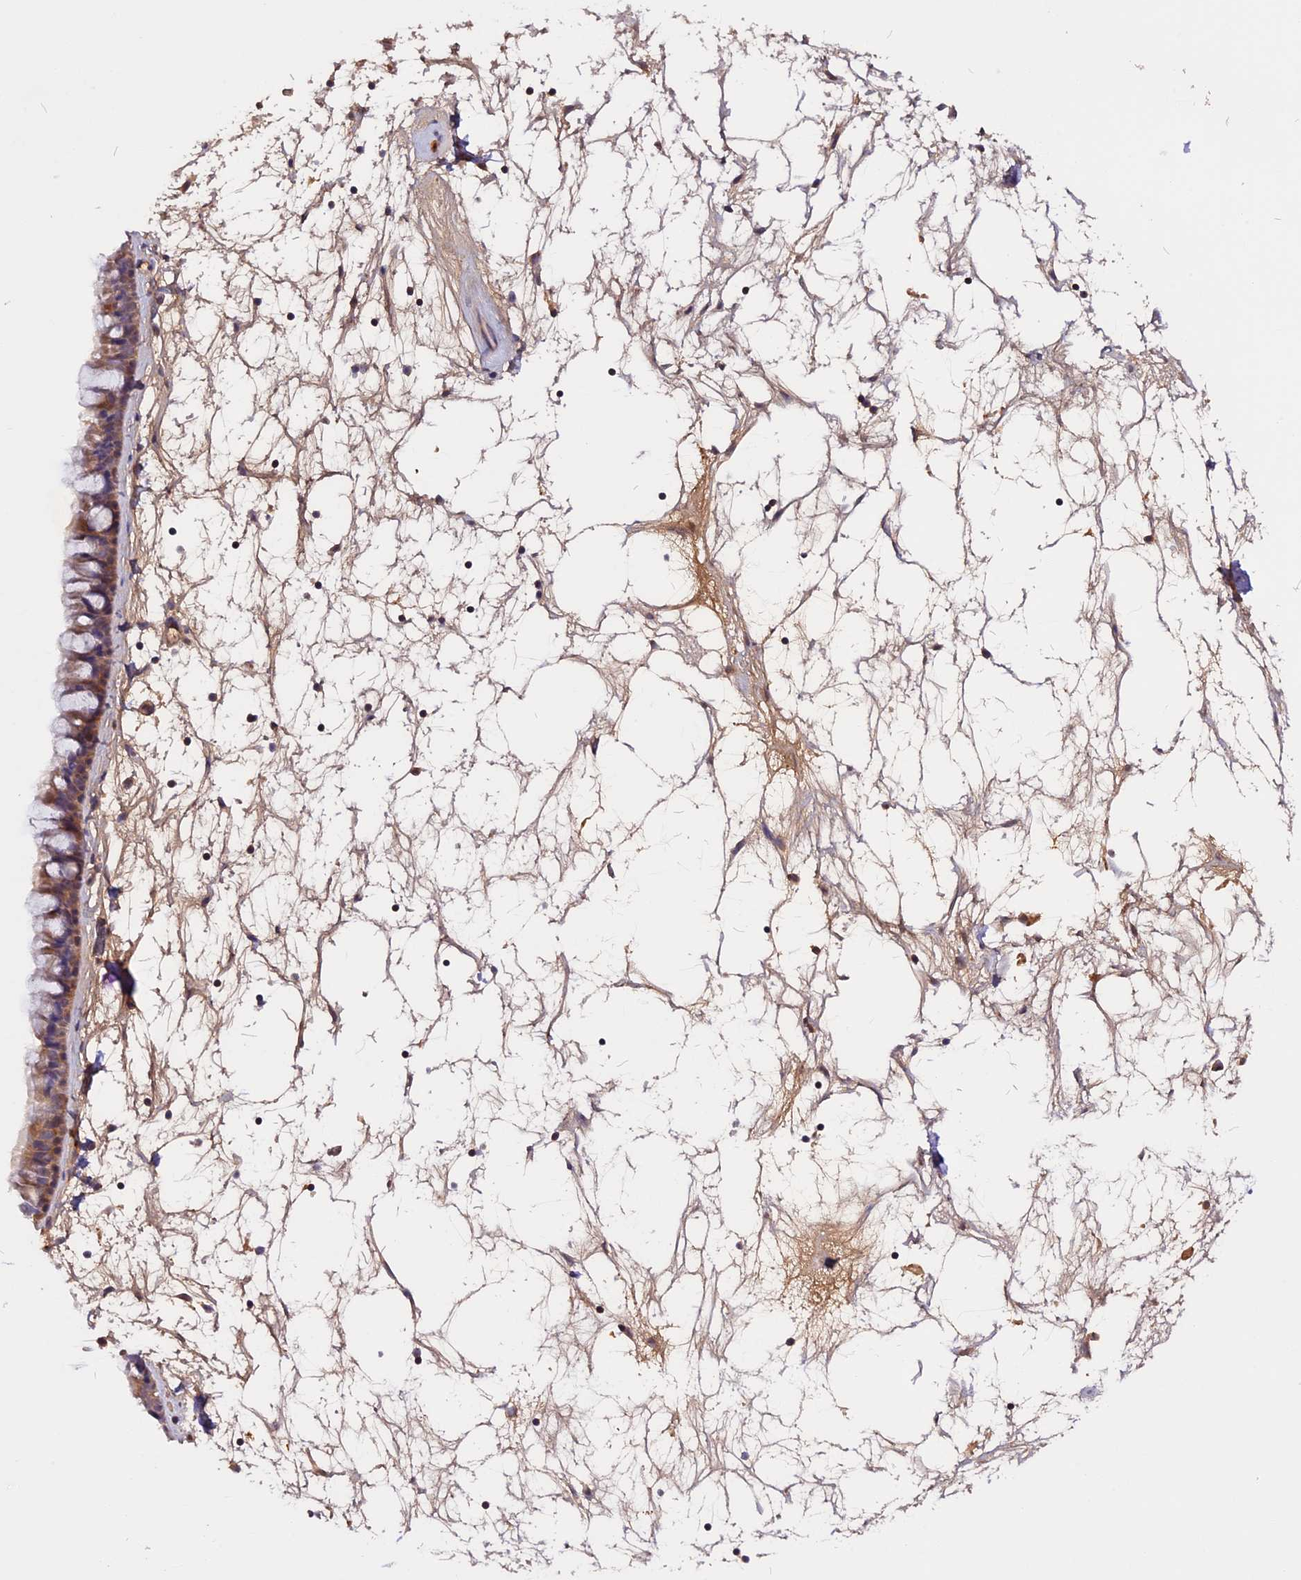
{"staining": {"intensity": "weak", "quantity": "25%-75%", "location": "cytoplasmic/membranous"}, "tissue": "nasopharynx", "cell_type": "Respiratory epithelial cells", "image_type": "normal", "snomed": [{"axis": "morphology", "description": "Normal tissue, NOS"}, {"axis": "topography", "description": "Nasopharynx"}], "caption": "This photomicrograph exhibits immunohistochemistry staining of normal human nasopharynx, with low weak cytoplasmic/membranous staining in approximately 25%-75% of respiratory epithelial cells.", "gene": "MARK4", "patient": {"sex": "male", "age": 64}}